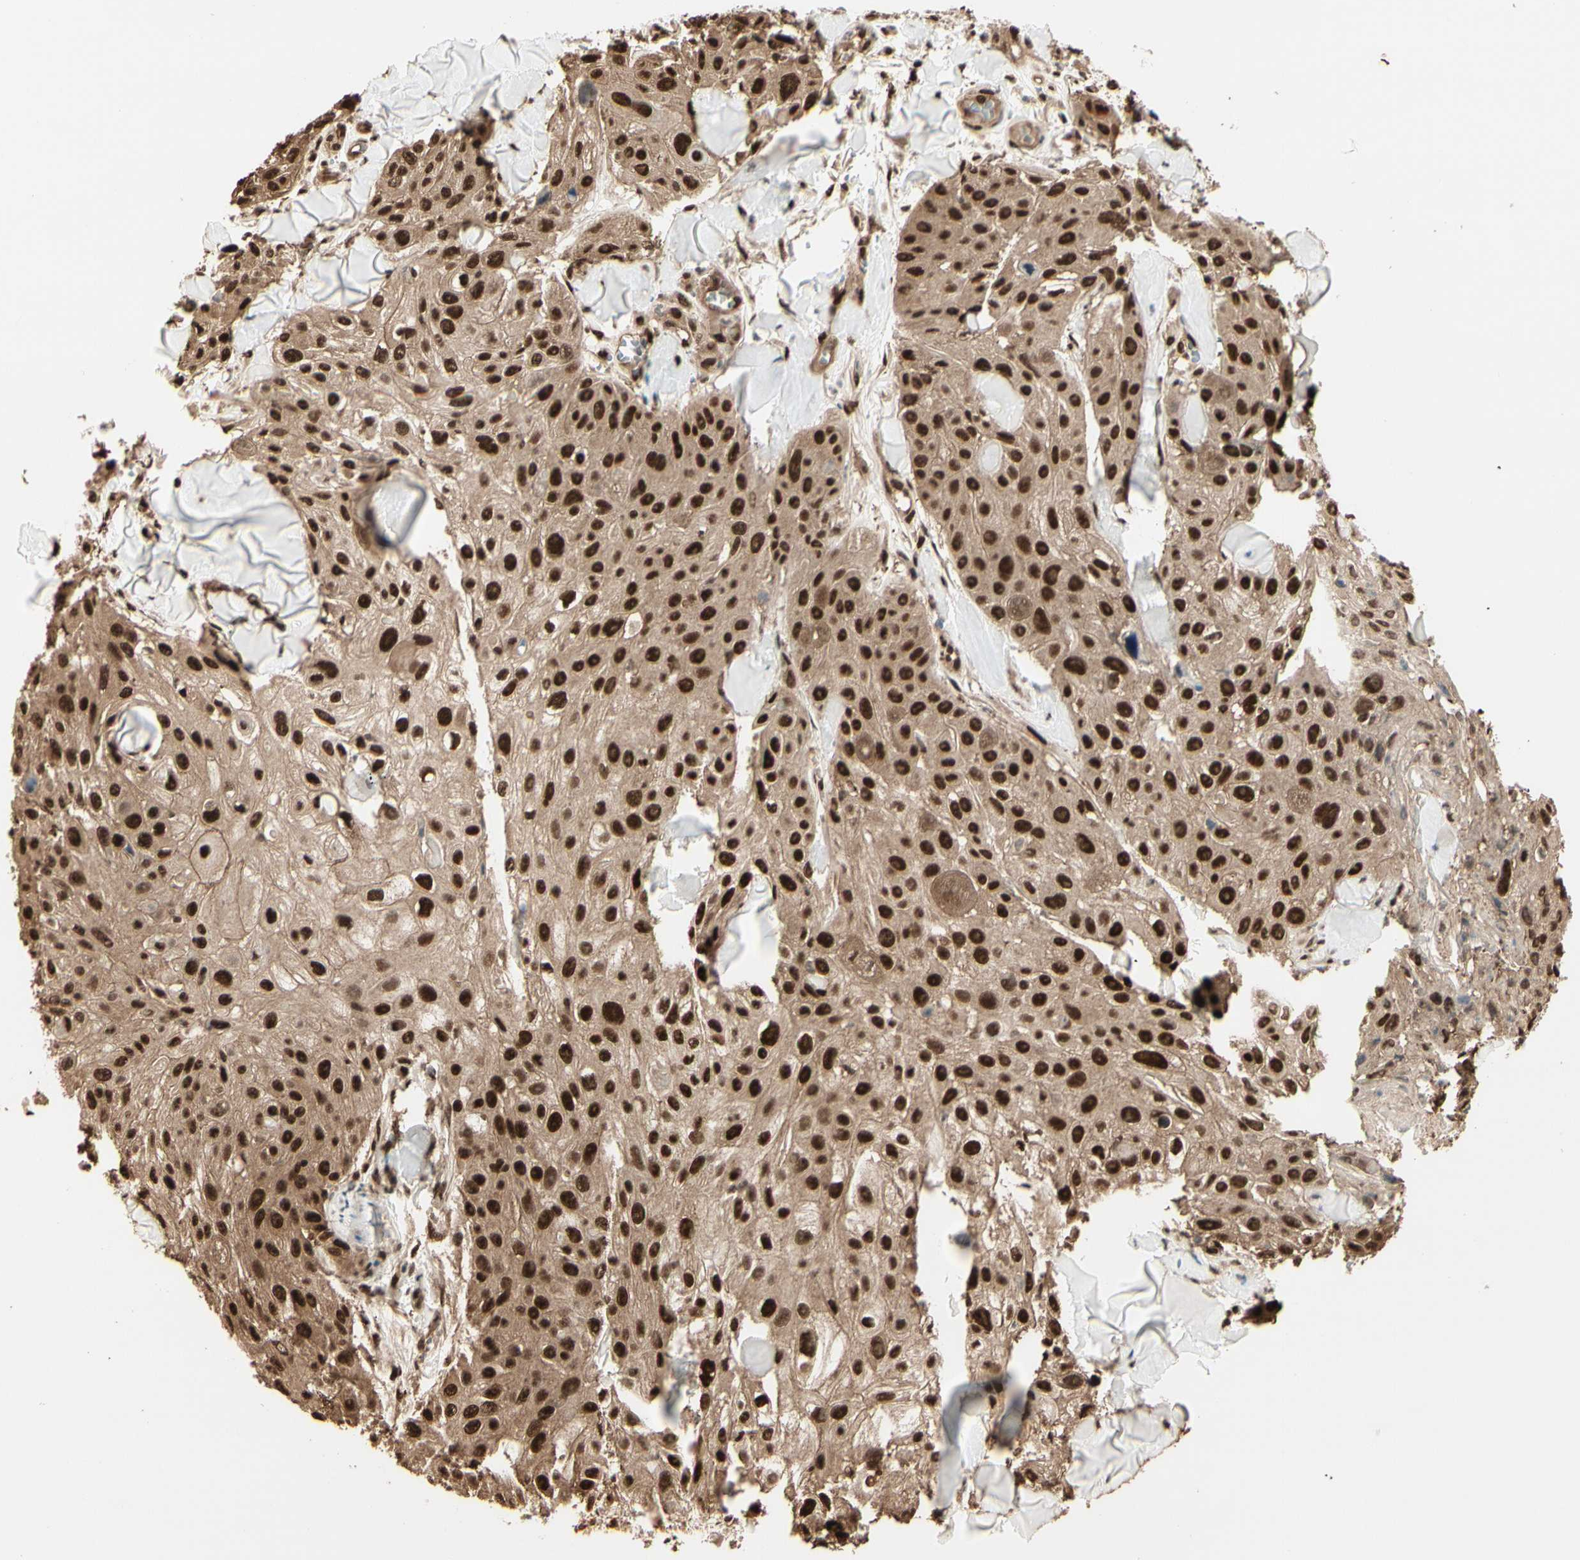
{"staining": {"intensity": "strong", "quantity": ">75%", "location": "cytoplasmic/membranous,nuclear"}, "tissue": "skin cancer", "cell_type": "Tumor cells", "image_type": "cancer", "snomed": [{"axis": "morphology", "description": "Squamous cell carcinoma, NOS"}, {"axis": "topography", "description": "Skin"}], "caption": "A histopathology image of skin cancer (squamous cell carcinoma) stained for a protein exhibits strong cytoplasmic/membranous and nuclear brown staining in tumor cells. The staining is performed using DAB brown chromogen to label protein expression. The nuclei are counter-stained blue using hematoxylin.", "gene": "HSF1", "patient": {"sex": "male", "age": 86}}